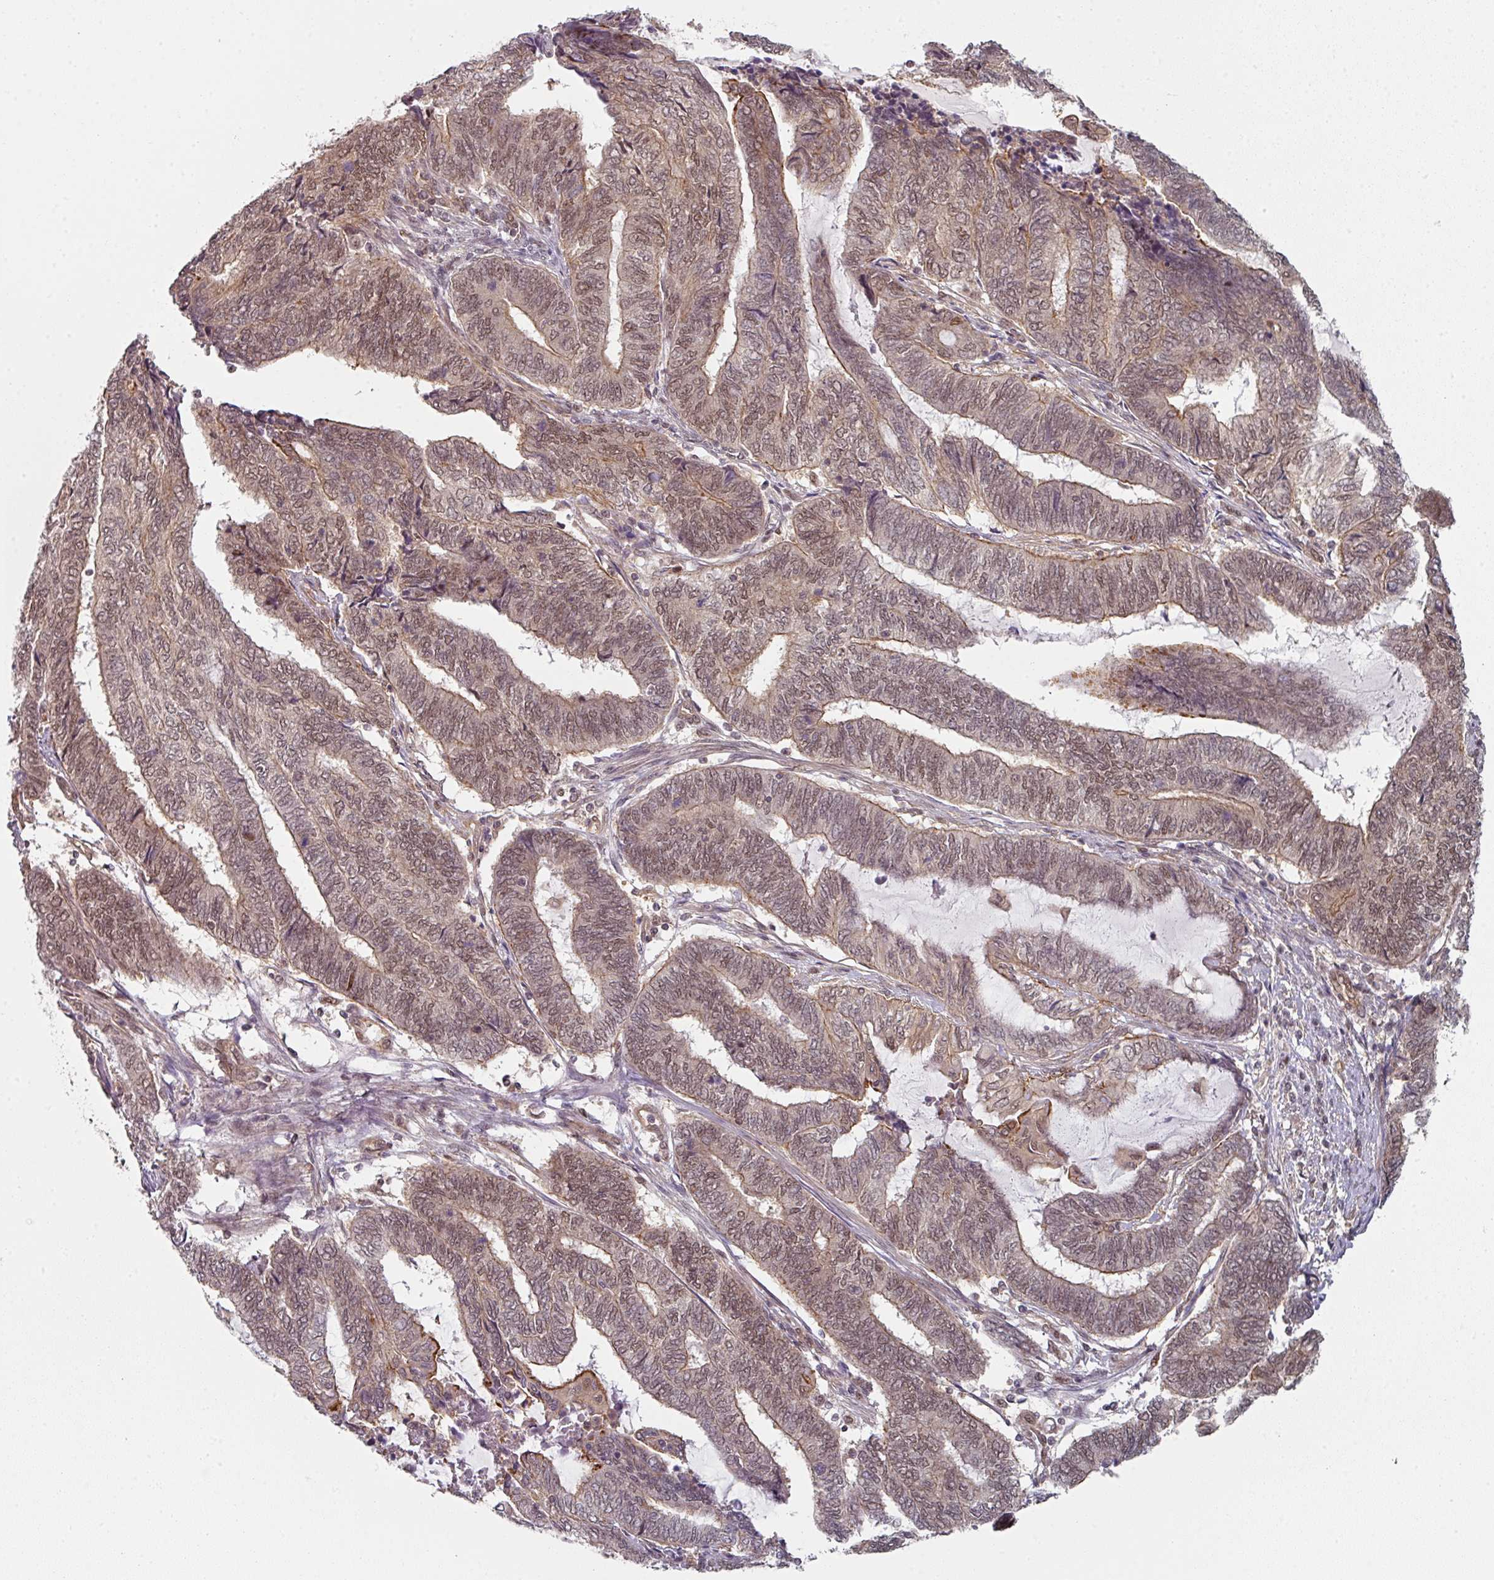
{"staining": {"intensity": "moderate", "quantity": ">75%", "location": "cytoplasmic/membranous,nuclear"}, "tissue": "endometrial cancer", "cell_type": "Tumor cells", "image_type": "cancer", "snomed": [{"axis": "morphology", "description": "Adenocarcinoma, NOS"}, {"axis": "topography", "description": "Uterus"}, {"axis": "topography", "description": "Endometrium"}], "caption": "Adenocarcinoma (endometrial) tissue shows moderate cytoplasmic/membranous and nuclear expression in approximately >75% of tumor cells, visualized by immunohistochemistry.", "gene": "PSME3IP1", "patient": {"sex": "female", "age": 70}}